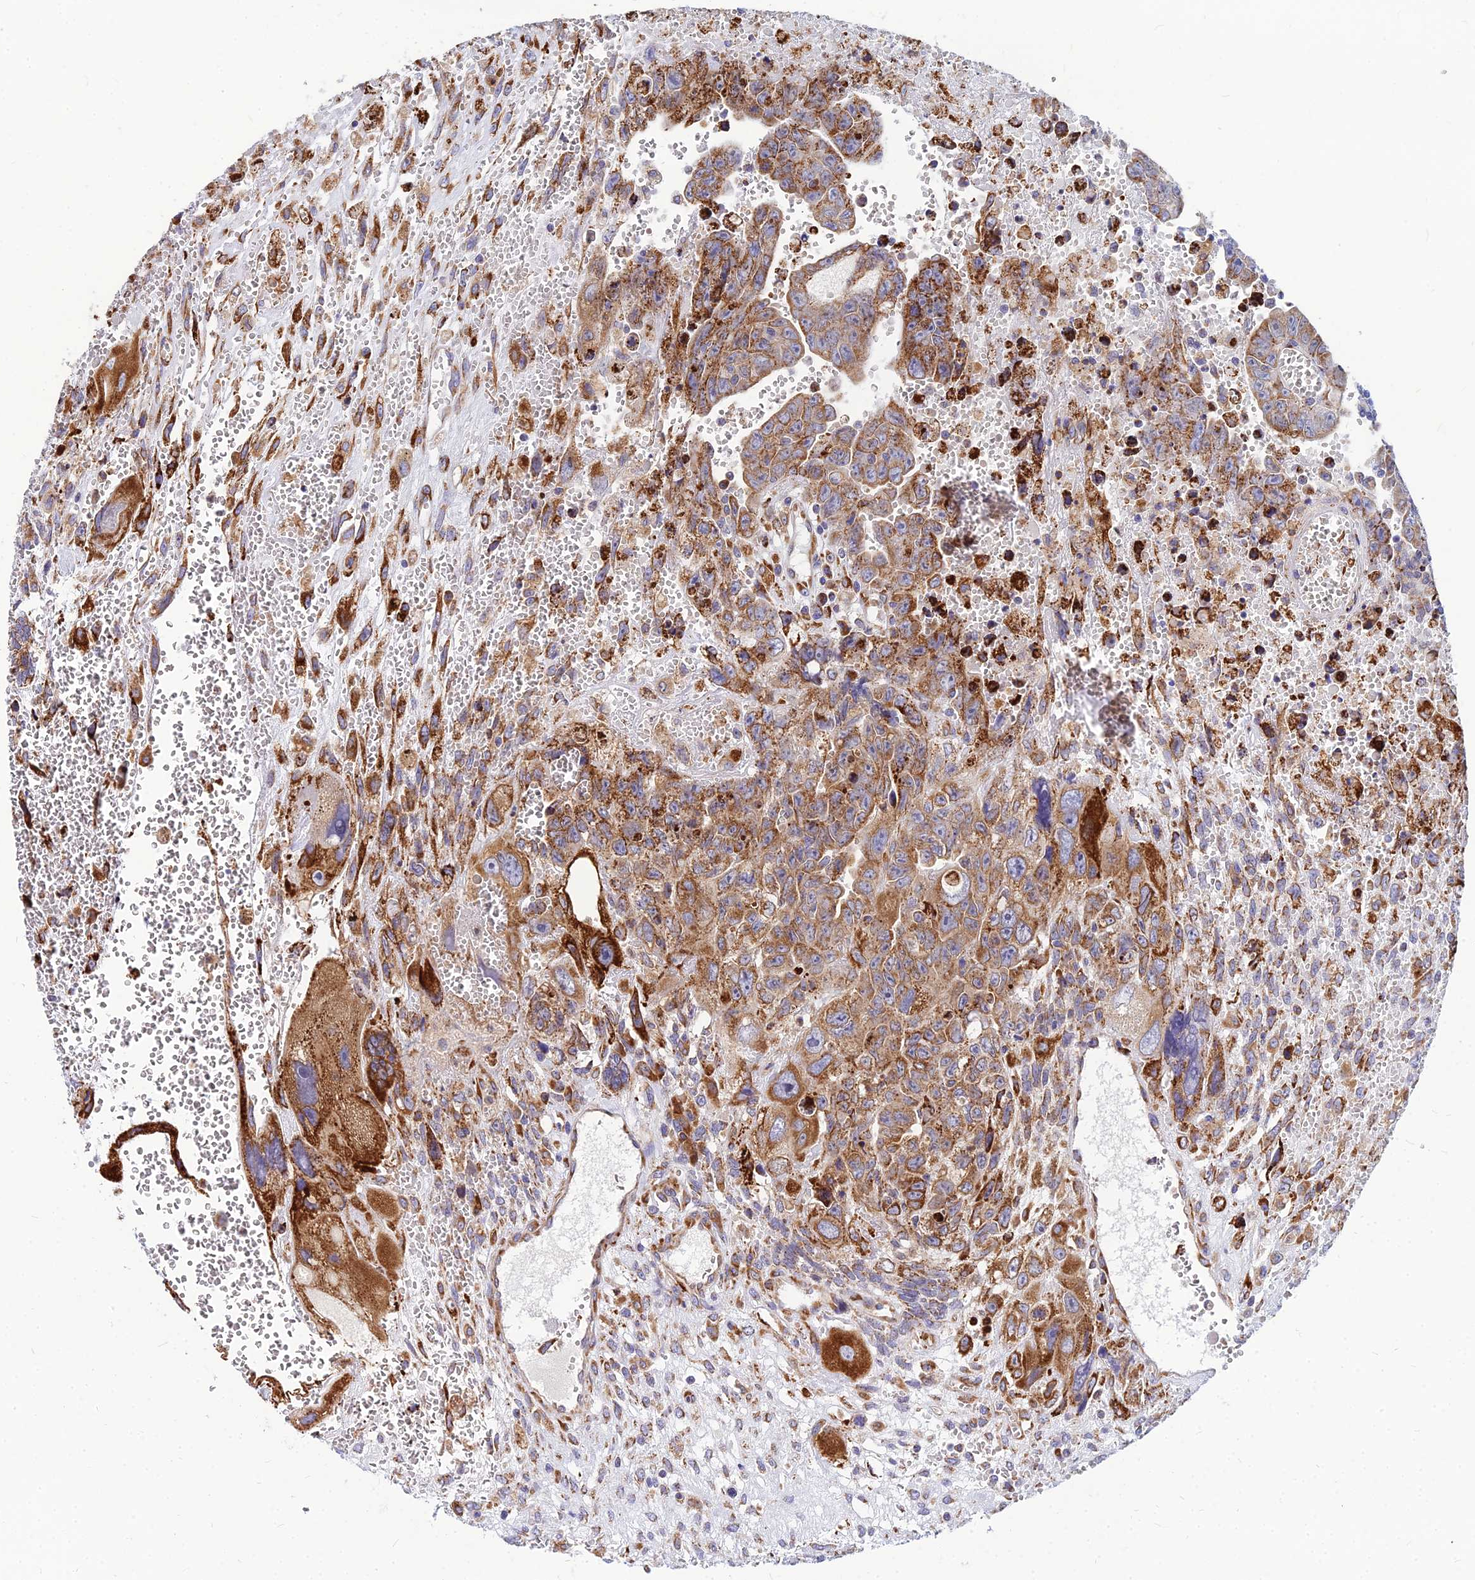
{"staining": {"intensity": "moderate", "quantity": ">75%", "location": "cytoplasmic/membranous"}, "tissue": "testis cancer", "cell_type": "Tumor cells", "image_type": "cancer", "snomed": [{"axis": "morphology", "description": "Carcinoma, Embryonal, NOS"}, {"axis": "topography", "description": "Testis"}], "caption": "Moderate cytoplasmic/membranous positivity for a protein is identified in about >75% of tumor cells of embryonal carcinoma (testis) using IHC.", "gene": "CCT6B", "patient": {"sex": "male", "age": 28}}